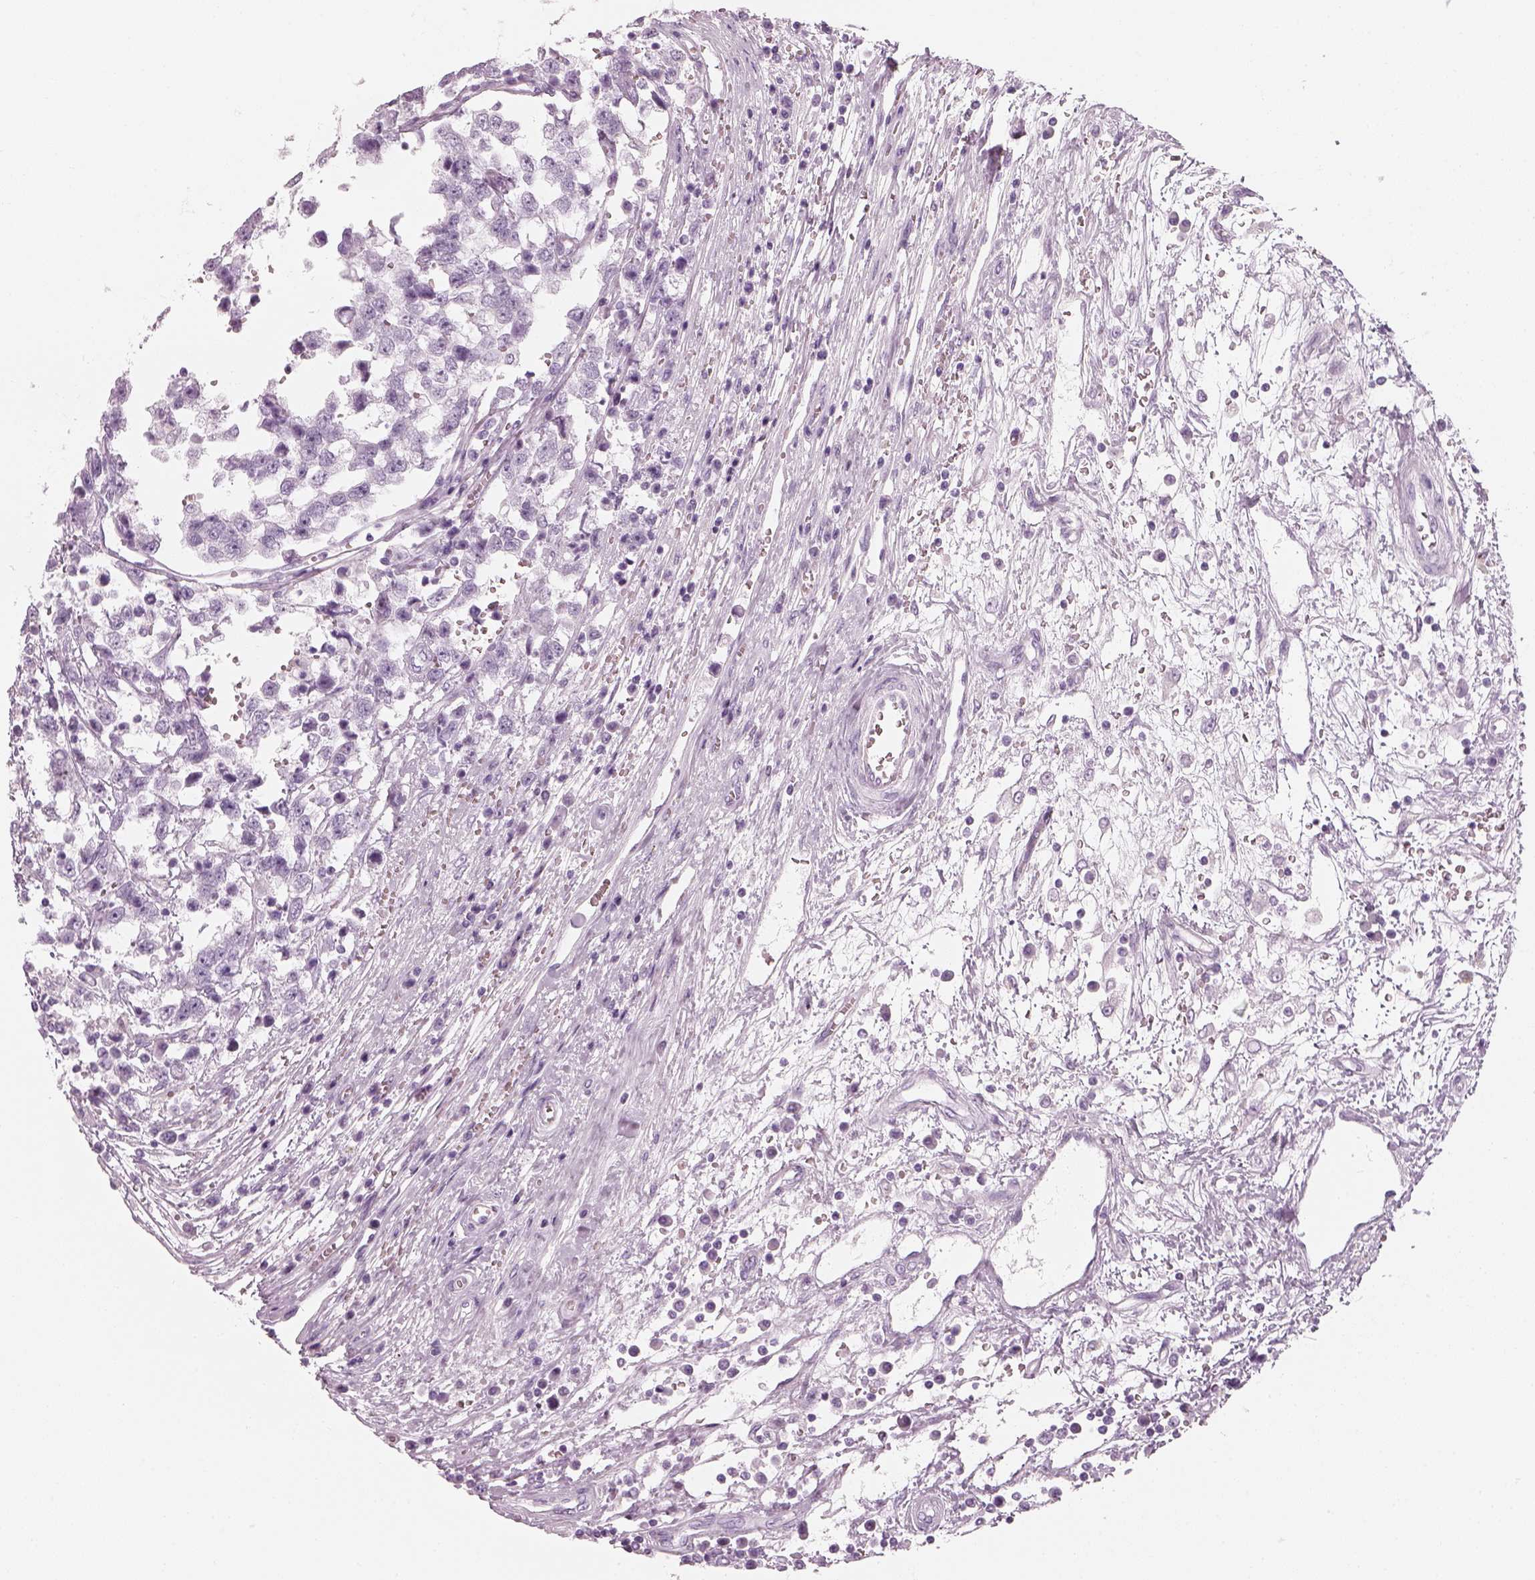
{"staining": {"intensity": "negative", "quantity": "none", "location": "none"}, "tissue": "testis cancer", "cell_type": "Tumor cells", "image_type": "cancer", "snomed": [{"axis": "morphology", "description": "Normal tissue, NOS"}, {"axis": "morphology", "description": "Seminoma, NOS"}, {"axis": "topography", "description": "Testis"}, {"axis": "topography", "description": "Epididymis"}], "caption": "Immunohistochemistry photomicrograph of neoplastic tissue: human testis seminoma stained with DAB shows no significant protein positivity in tumor cells.", "gene": "CRYAA", "patient": {"sex": "male", "age": 34}}